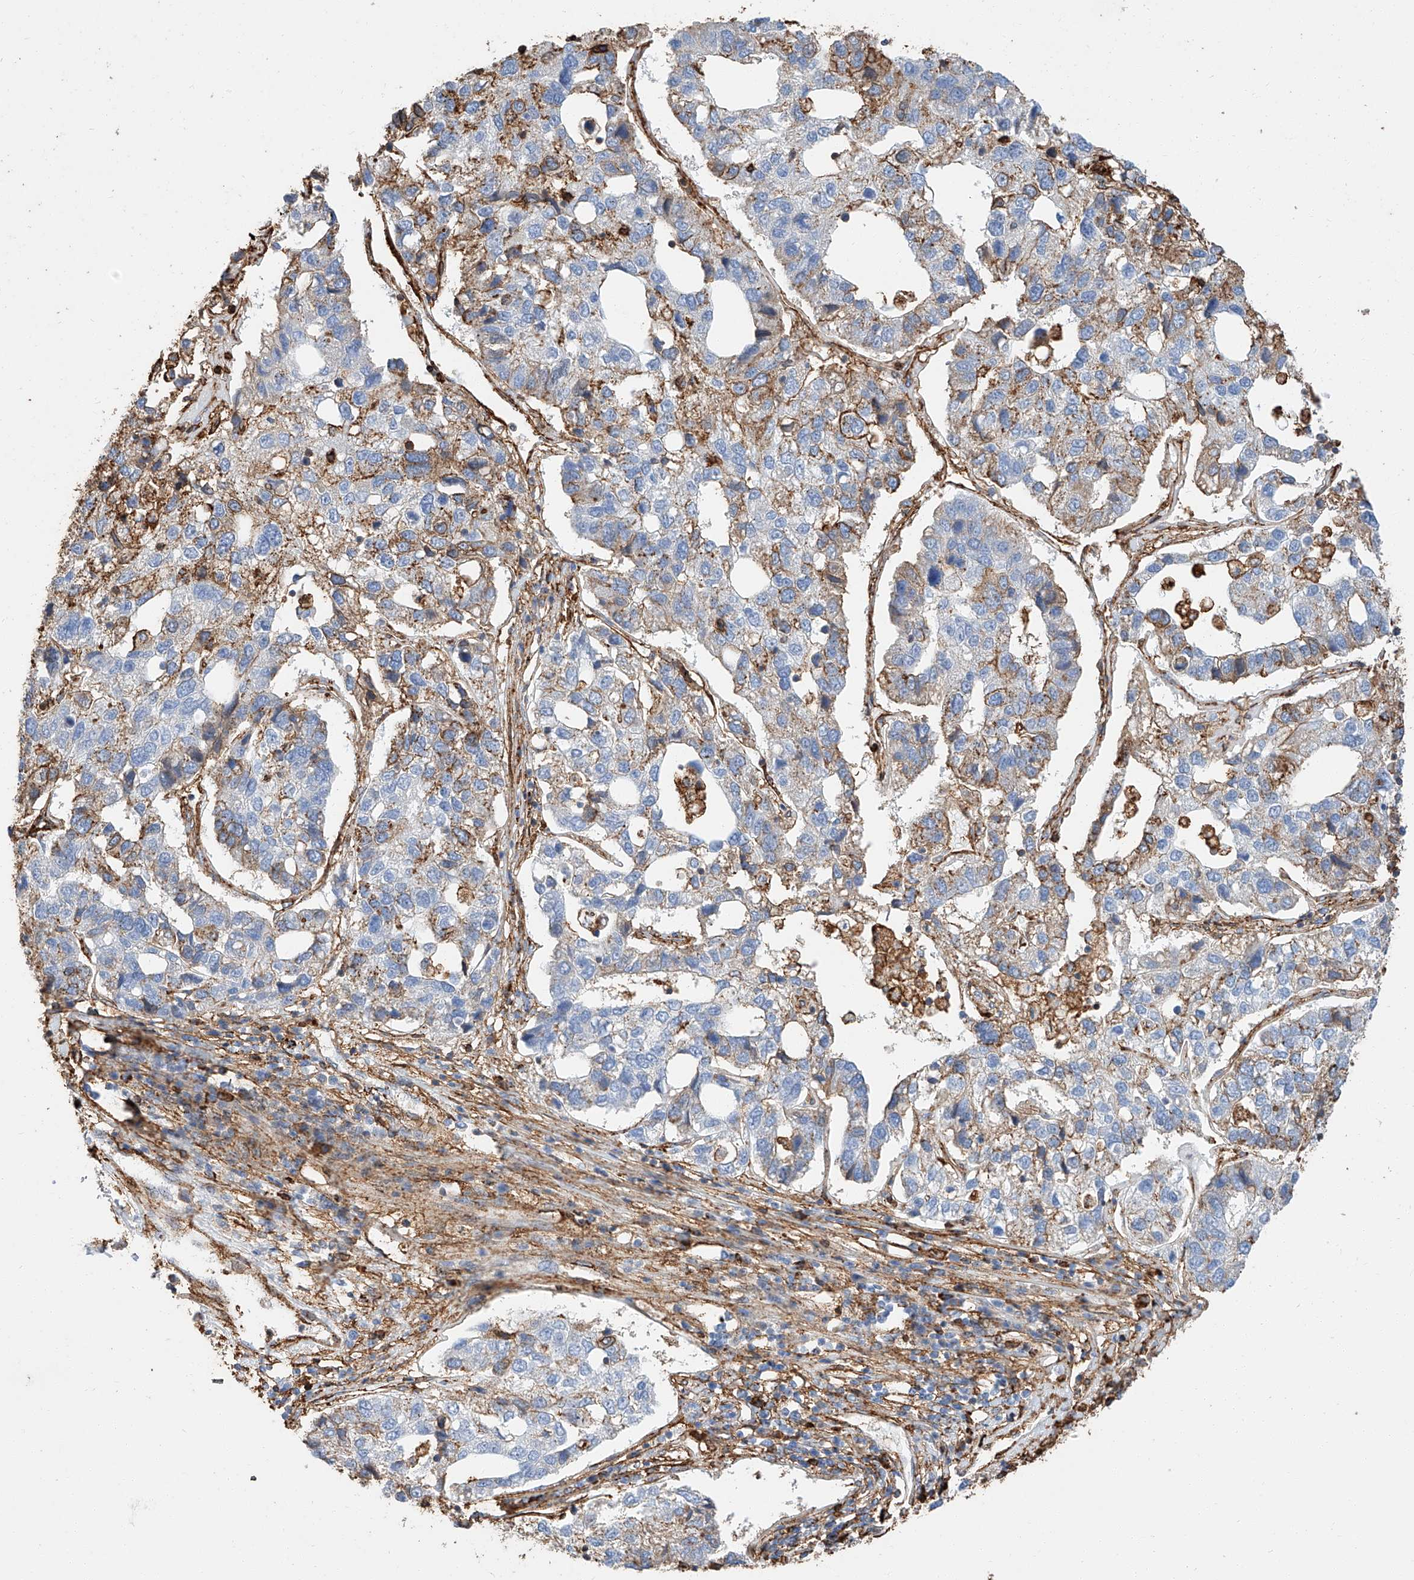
{"staining": {"intensity": "strong", "quantity": "<25%", "location": "cytoplasmic/membranous"}, "tissue": "pancreatic cancer", "cell_type": "Tumor cells", "image_type": "cancer", "snomed": [{"axis": "morphology", "description": "Adenocarcinoma, NOS"}, {"axis": "topography", "description": "Pancreas"}], "caption": "Immunohistochemical staining of human pancreatic cancer (adenocarcinoma) shows strong cytoplasmic/membranous protein staining in about <25% of tumor cells. (DAB (3,3'-diaminobenzidine) = brown stain, brightfield microscopy at high magnification).", "gene": "WFS1", "patient": {"sex": "female", "age": 61}}